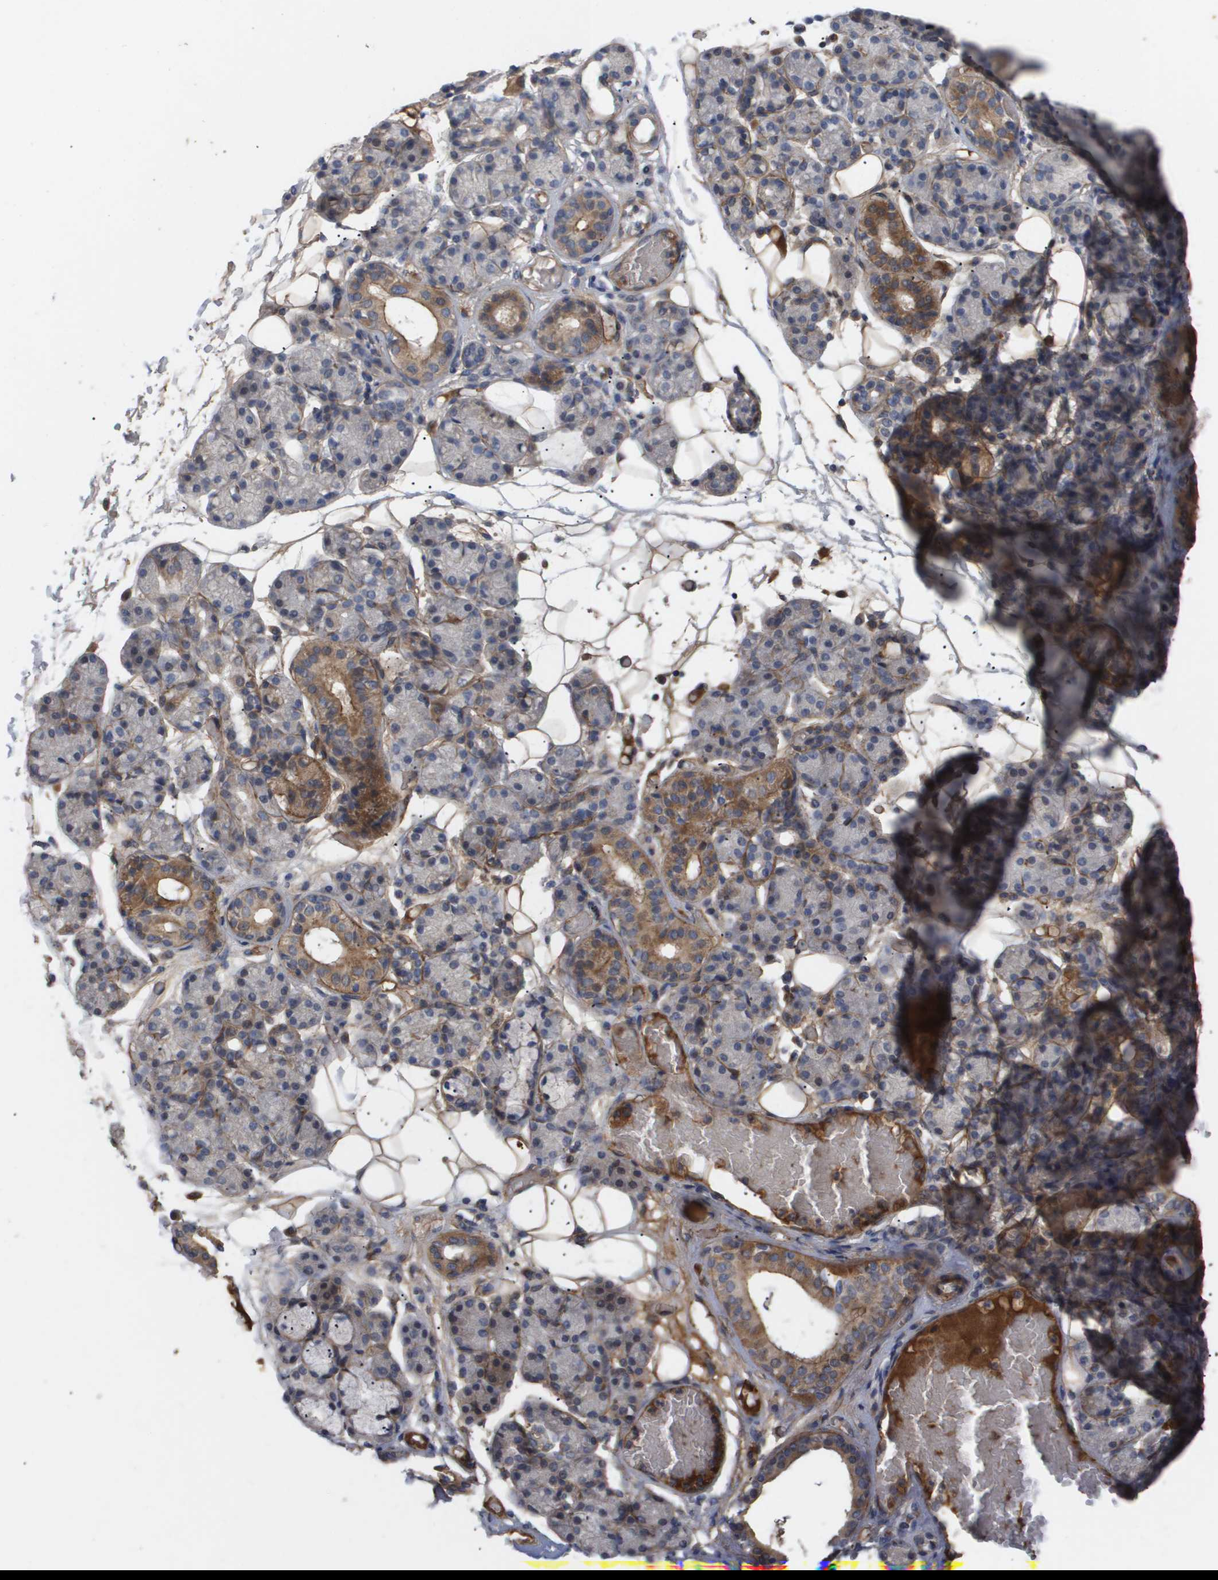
{"staining": {"intensity": "moderate", "quantity": "25%-75%", "location": "cytoplasmic/membranous"}, "tissue": "salivary gland", "cell_type": "Glandular cells", "image_type": "normal", "snomed": [{"axis": "morphology", "description": "Normal tissue, NOS"}, {"axis": "topography", "description": "Salivary gland"}], "caption": "Protein staining displays moderate cytoplasmic/membranous staining in approximately 25%-75% of glandular cells in unremarkable salivary gland.", "gene": "TNS1", "patient": {"sex": "male", "age": 63}}